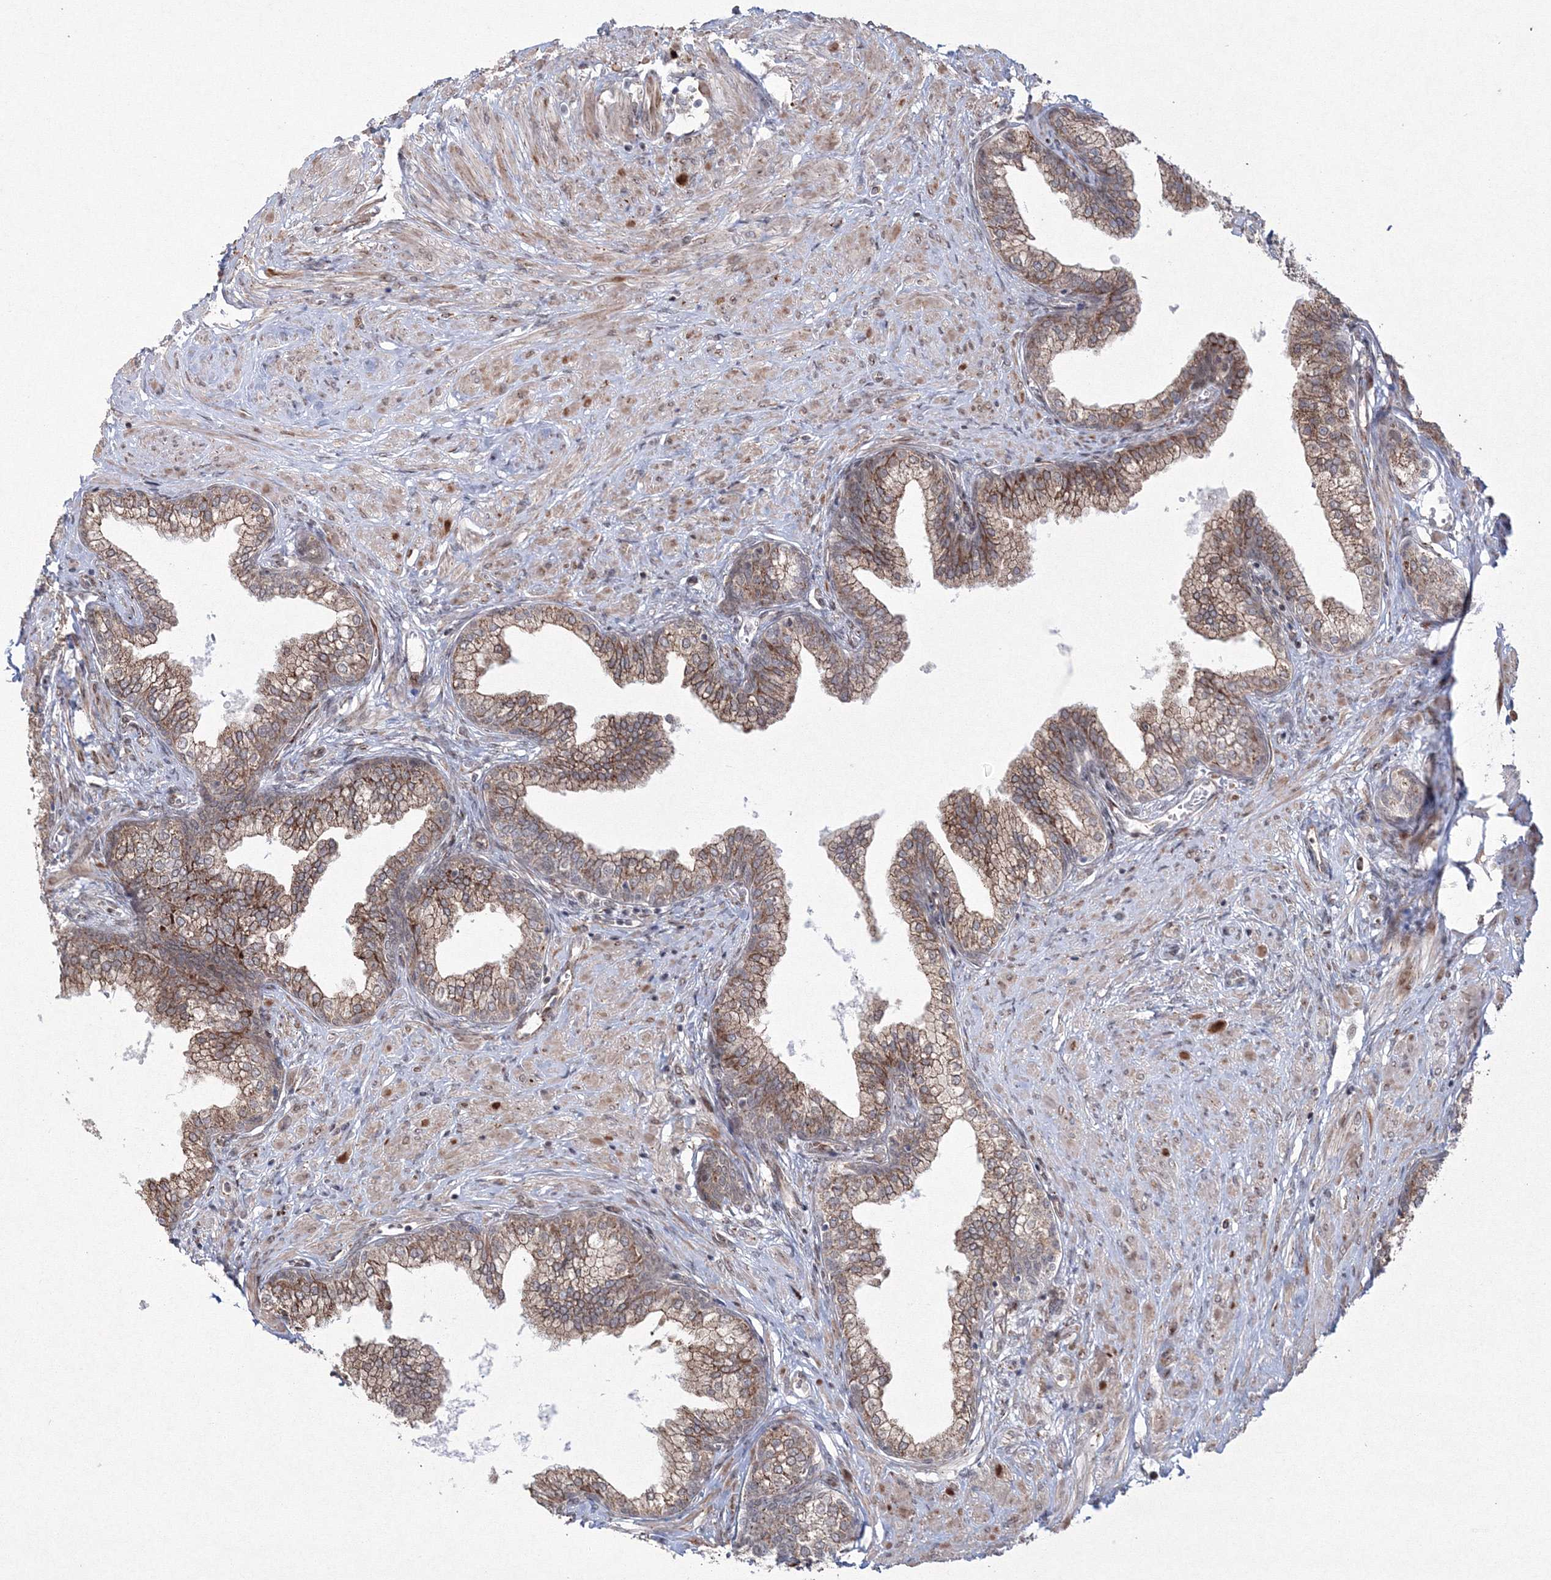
{"staining": {"intensity": "moderate", "quantity": ">75%", "location": "cytoplasmic/membranous"}, "tissue": "prostate", "cell_type": "Glandular cells", "image_type": "normal", "snomed": [{"axis": "morphology", "description": "Normal tissue, NOS"}, {"axis": "morphology", "description": "Urothelial carcinoma, Low grade"}, {"axis": "topography", "description": "Urinary bladder"}, {"axis": "topography", "description": "Prostate"}], "caption": "DAB (3,3'-diaminobenzidine) immunohistochemical staining of normal human prostate demonstrates moderate cytoplasmic/membranous protein positivity in about >75% of glandular cells. The staining is performed using DAB (3,3'-diaminobenzidine) brown chromogen to label protein expression. The nuclei are counter-stained blue using hematoxylin.", "gene": "EFCAB12", "patient": {"sex": "male", "age": 60}}